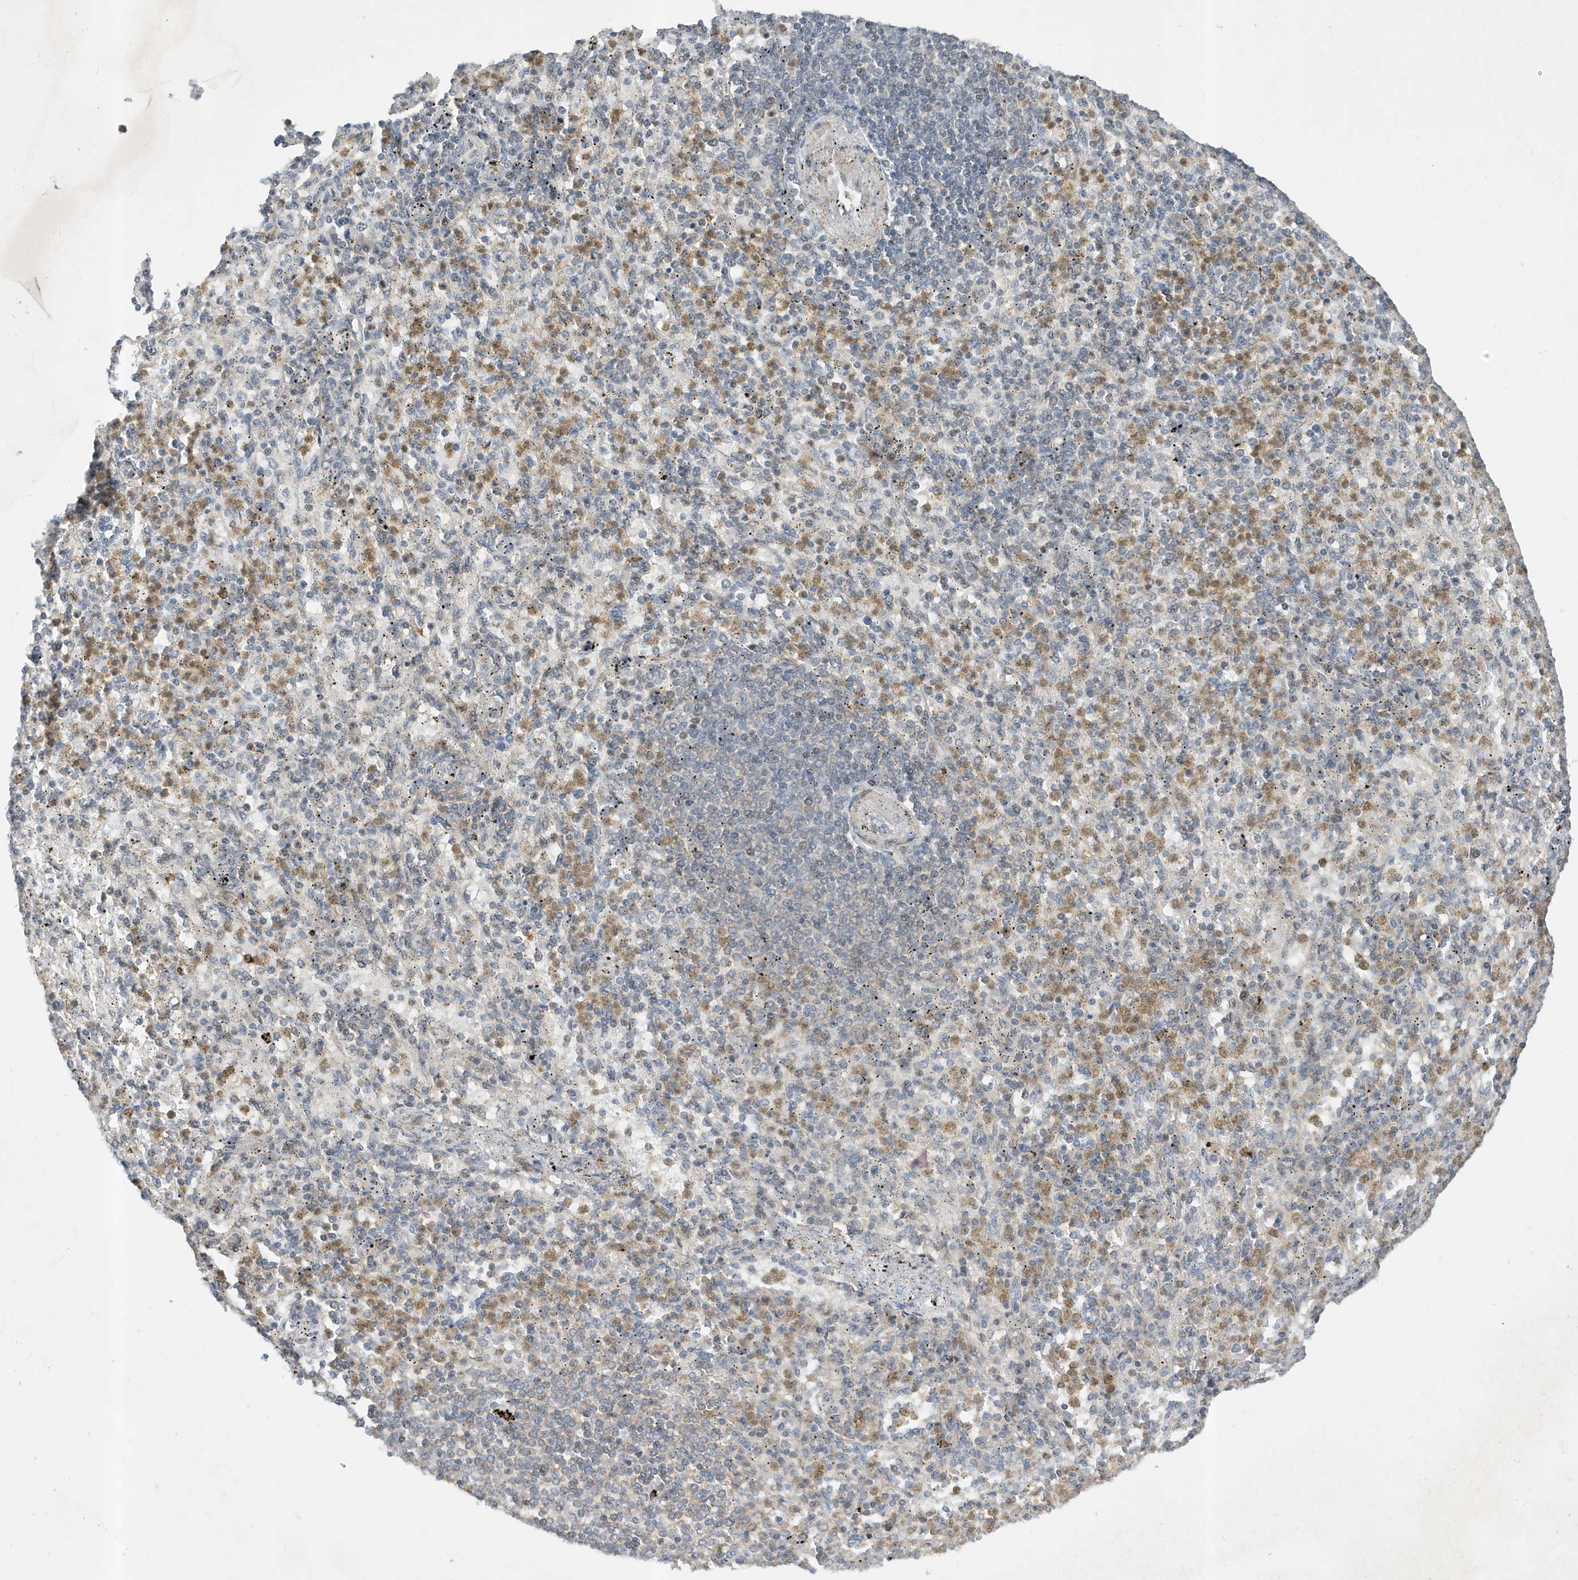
{"staining": {"intensity": "moderate", "quantity": "<25%", "location": "cytoplasmic/membranous"}, "tissue": "spleen", "cell_type": "Cells in red pulp", "image_type": "normal", "snomed": [{"axis": "morphology", "description": "Normal tissue, NOS"}, {"axis": "topography", "description": "Spleen"}], "caption": "Immunohistochemistry (IHC) histopathology image of normal spleen: human spleen stained using immunohistochemistry shows low levels of moderate protein expression localized specifically in the cytoplasmic/membranous of cells in red pulp, appearing as a cytoplasmic/membranous brown color.", "gene": "MAST3", "patient": {"sex": "female", "age": 74}}